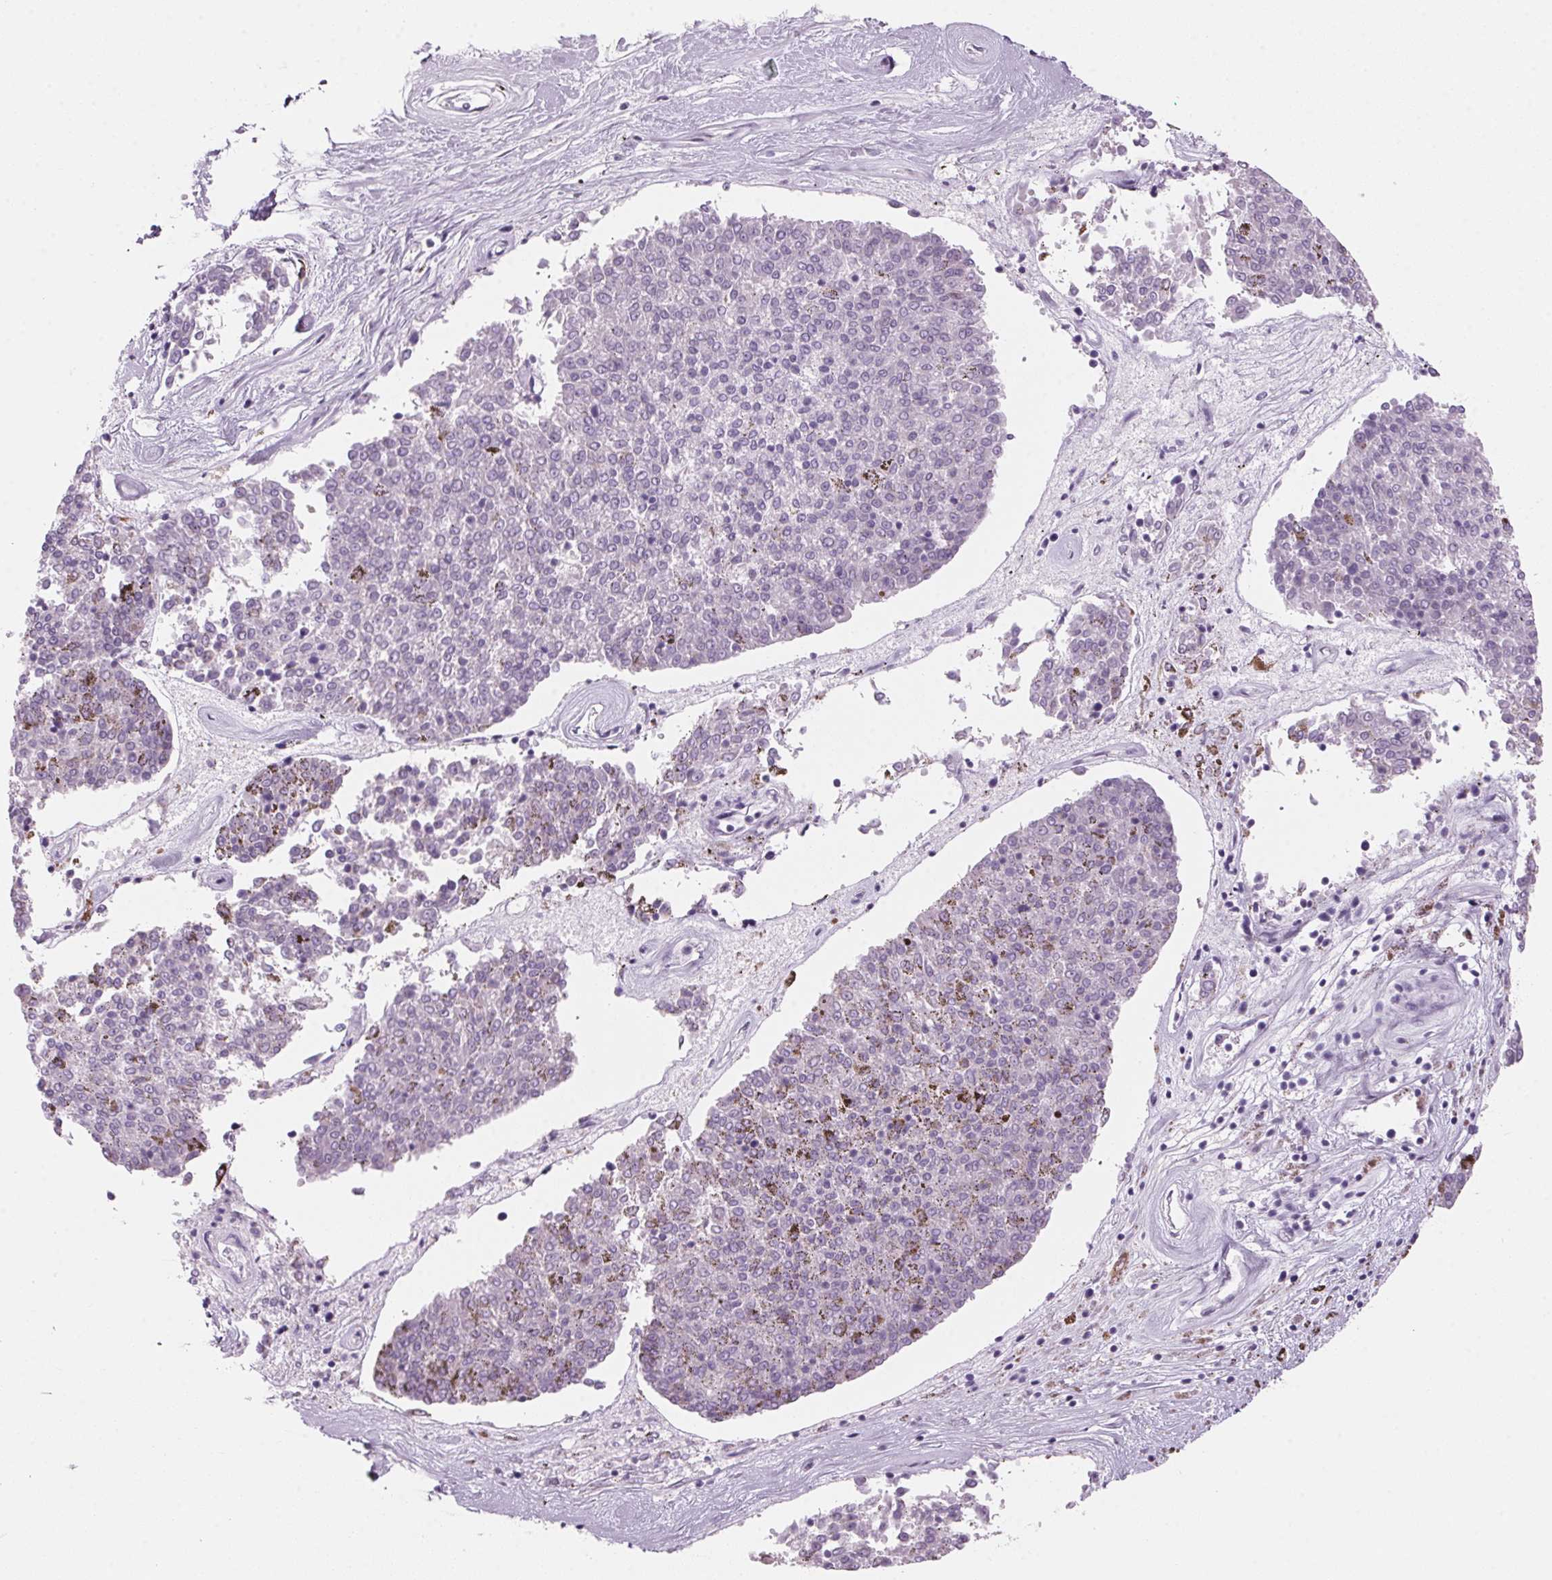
{"staining": {"intensity": "negative", "quantity": "none", "location": "none"}, "tissue": "melanoma", "cell_type": "Tumor cells", "image_type": "cancer", "snomed": [{"axis": "morphology", "description": "Malignant melanoma, NOS"}, {"axis": "topography", "description": "Skin"}], "caption": "Tumor cells show no significant expression in malignant melanoma. (DAB immunohistochemistry (IHC) with hematoxylin counter stain).", "gene": "ADAM20", "patient": {"sex": "female", "age": 72}}